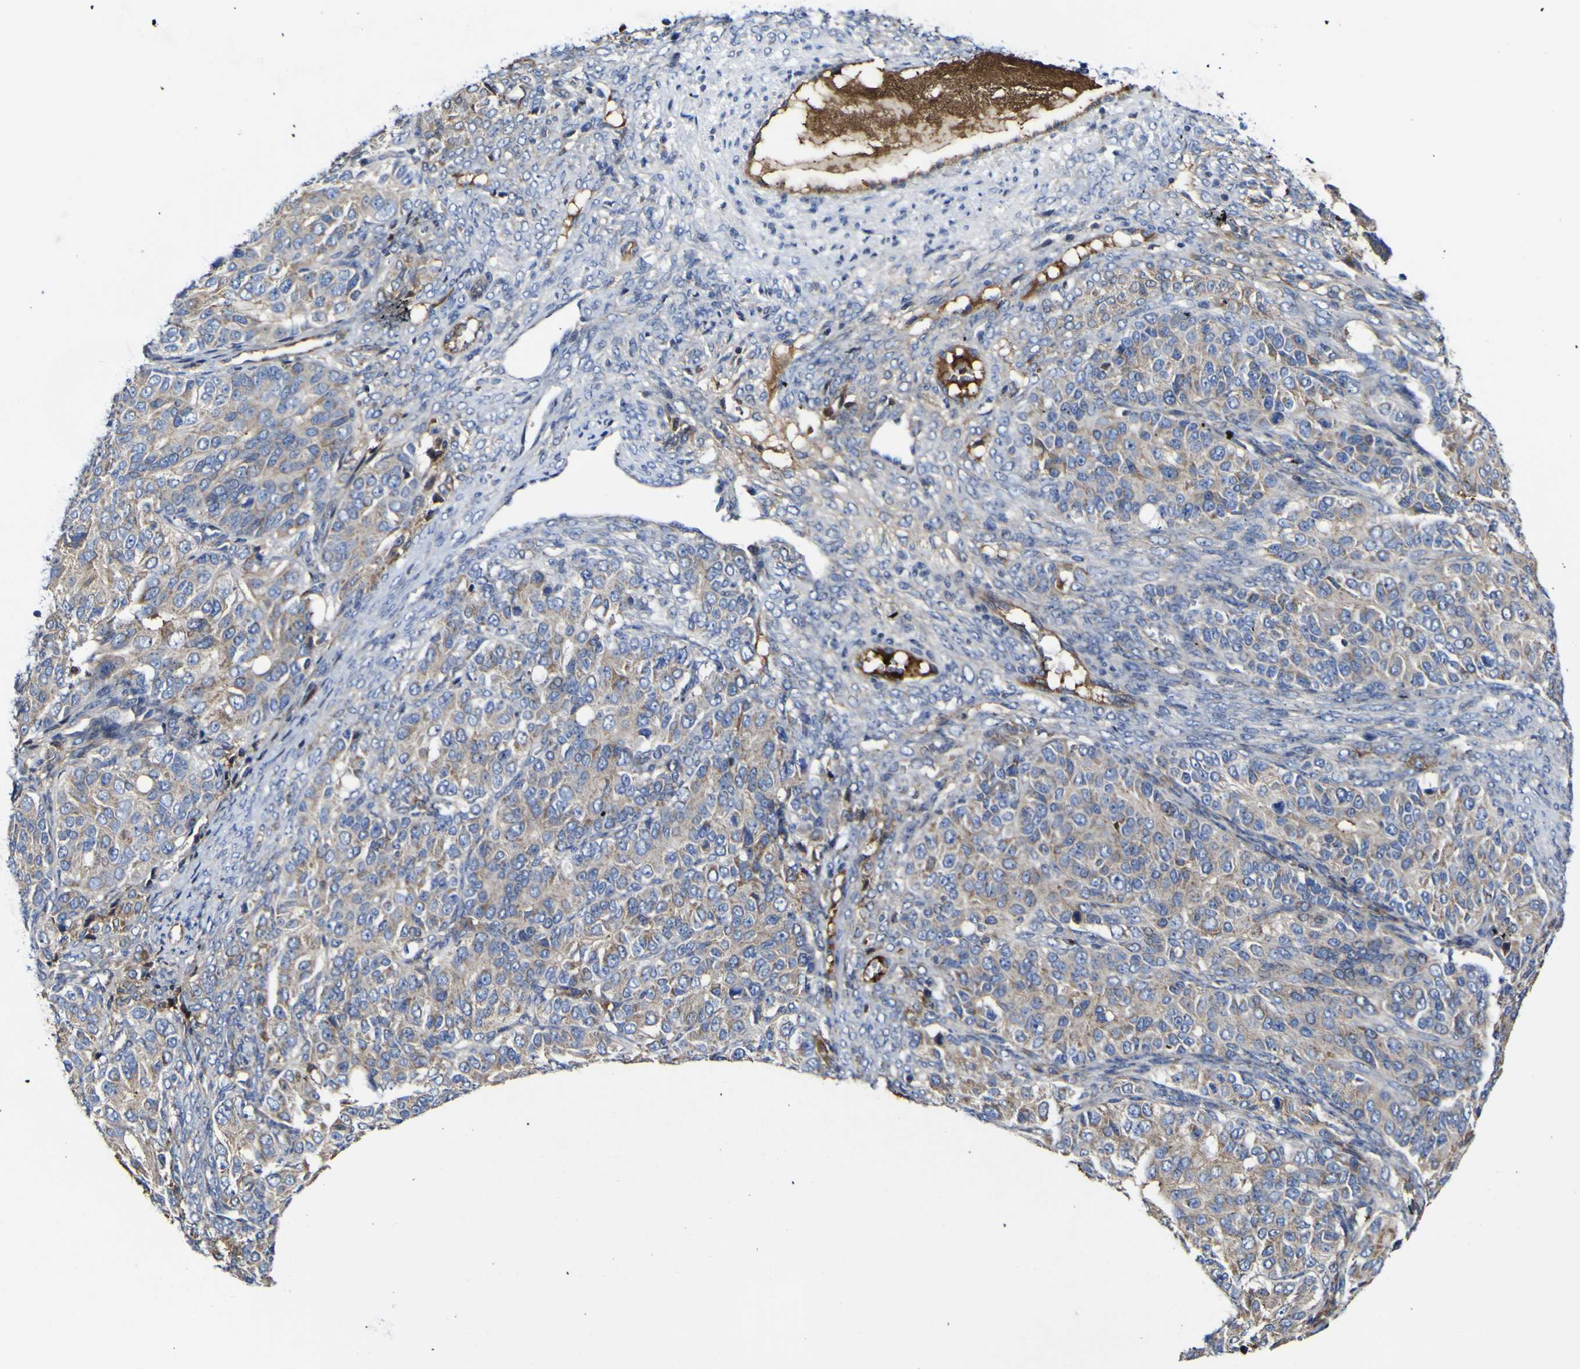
{"staining": {"intensity": "weak", "quantity": "25%-75%", "location": "cytoplasmic/membranous"}, "tissue": "ovarian cancer", "cell_type": "Tumor cells", "image_type": "cancer", "snomed": [{"axis": "morphology", "description": "Carcinoma, endometroid"}, {"axis": "topography", "description": "Ovary"}], "caption": "Immunohistochemistry of ovarian cancer (endometroid carcinoma) exhibits low levels of weak cytoplasmic/membranous staining in approximately 25%-75% of tumor cells.", "gene": "CCDC90B", "patient": {"sex": "female", "age": 51}}